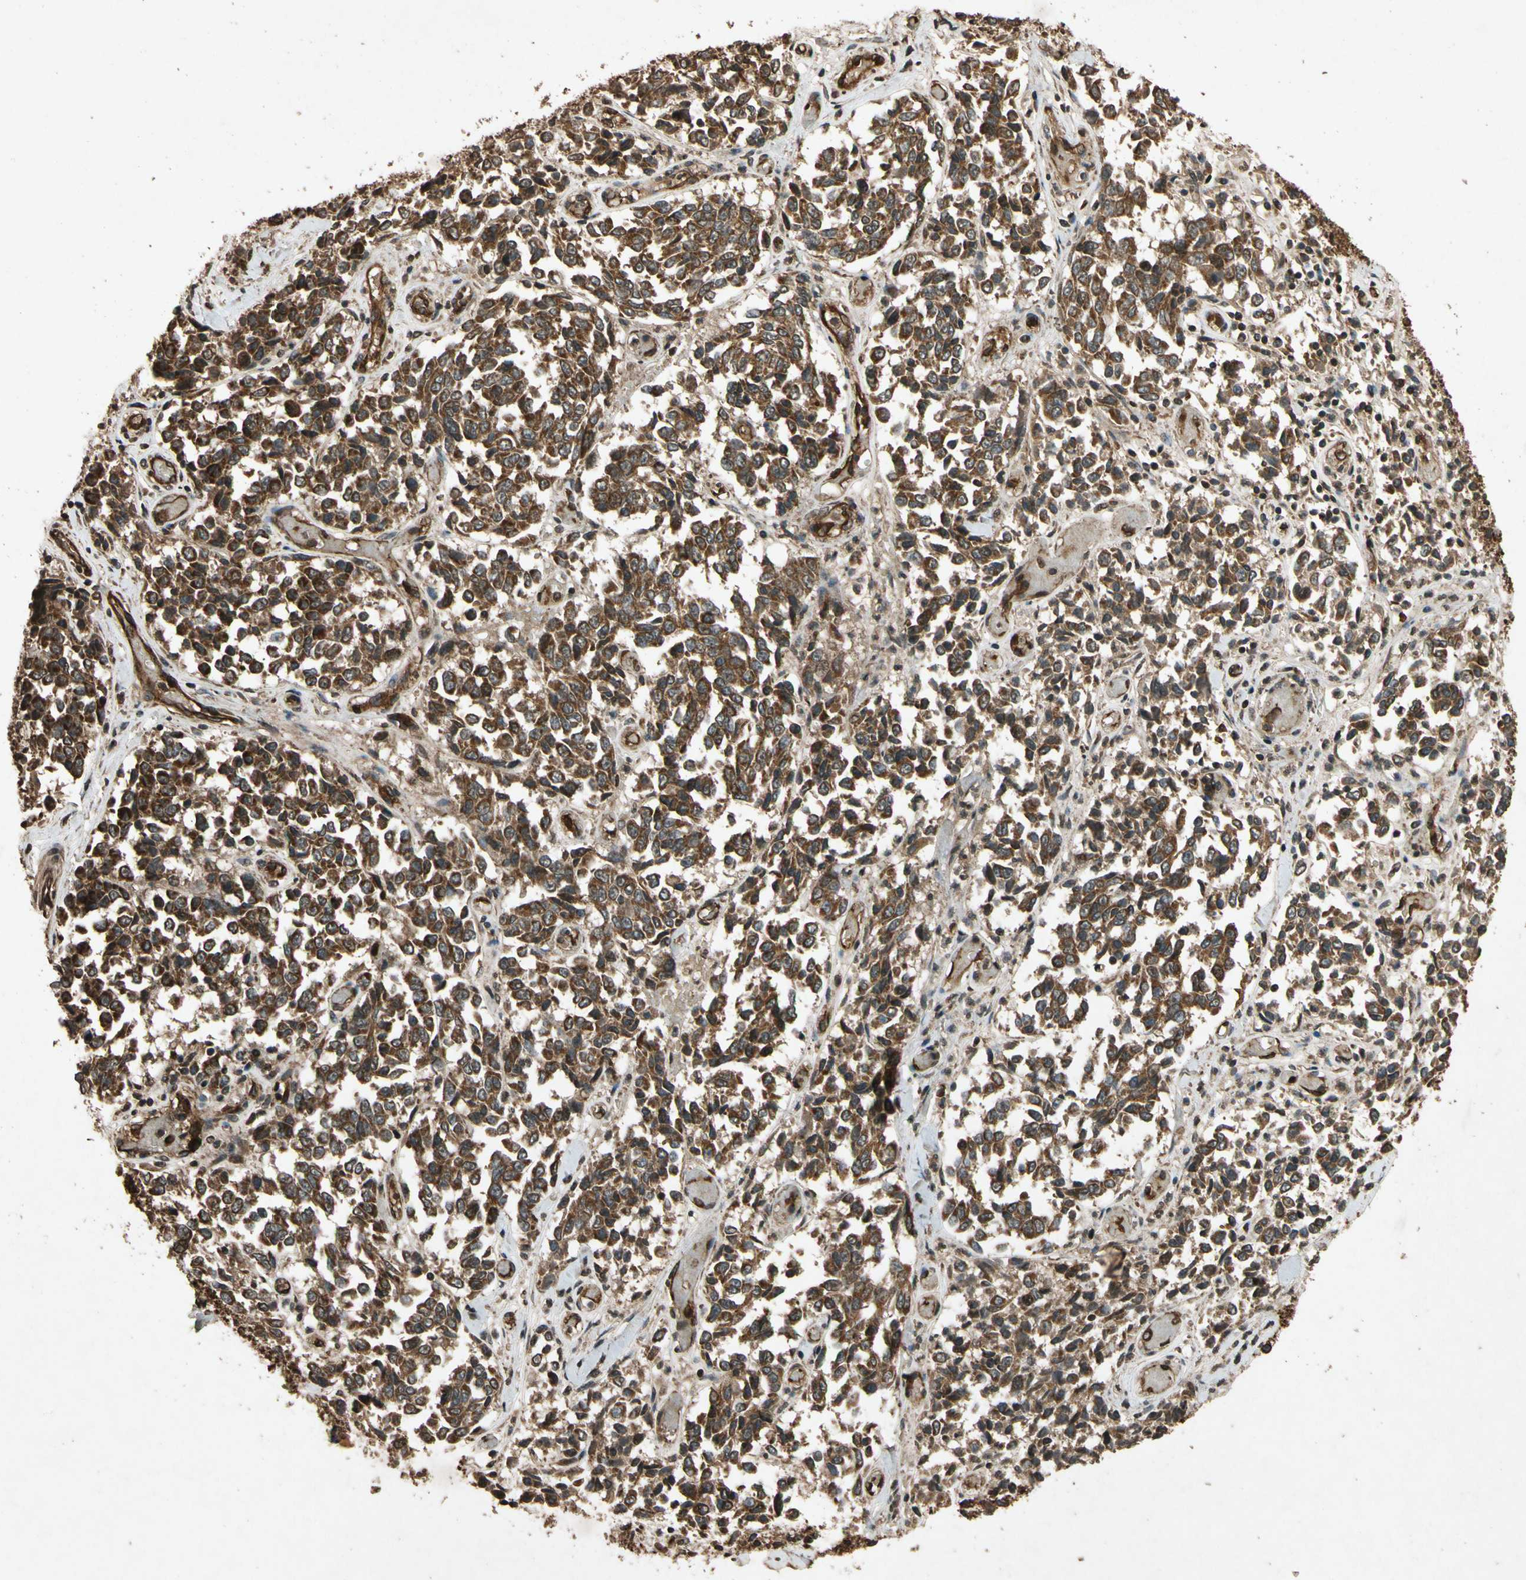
{"staining": {"intensity": "strong", "quantity": ">75%", "location": "cytoplasmic/membranous"}, "tissue": "melanoma", "cell_type": "Tumor cells", "image_type": "cancer", "snomed": [{"axis": "morphology", "description": "Malignant melanoma, NOS"}, {"axis": "topography", "description": "Skin"}], "caption": "Strong cytoplasmic/membranous protein expression is appreciated in approximately >75% of tumor cells in malignant melanoma. The staining is performed using DAB (3,3'-diaminobenzidine) brown chromogen to label protein expression. The nuclei are counter-stained blue using hematoxylin.", "gene": "TXN2", "patient": {"sex": "female", "age": 64}}